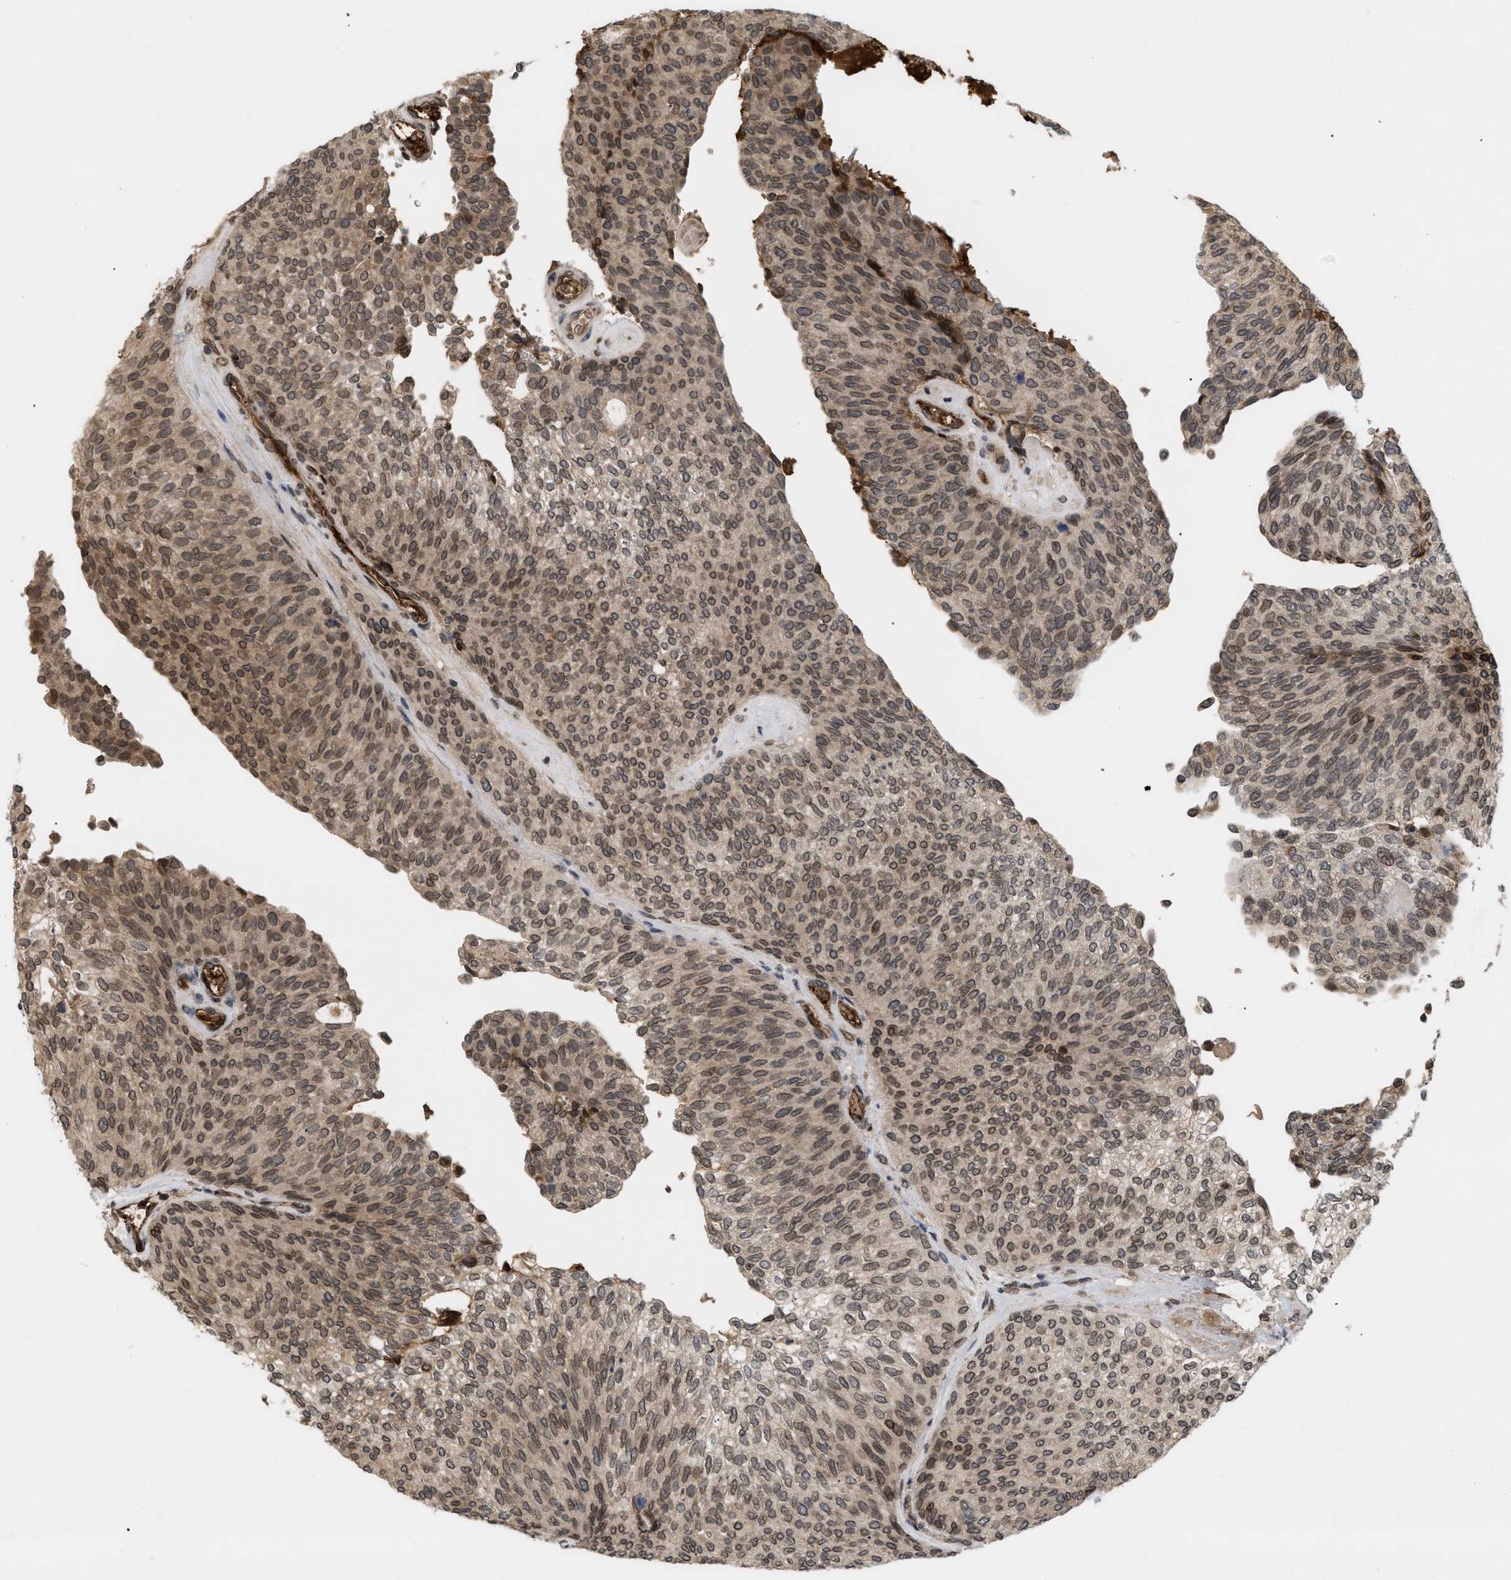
{"staining": {"intensity": "moderate", "quantity": ">75%", "location": "cytoplasmic/membranous,nuclear"}, "tissue": "urothelial cancer", "cell_type": "Tumor cells", "image_type": "cancer", "snomed": [{"axis": "morphology", "description": "Urothelial carcinoma, Low grade"}, {"axis": "topography", "description": "Urinary bladder"}], "caption": "Immunohistochemistry micrograph of neoplastic tissue: urothelial carcinoma (low-grade) stained using immunohistochemistry (IHC) demonstrates medium levels of moderate protein expression localized specifically in the cytoplasmic/membranous and nuclear of tumor cells, appearing as a cytoplasmic/membranous and nuclear brown color.", "gene": "CRY1", "patient": {"sex": "female", "age": 79}}